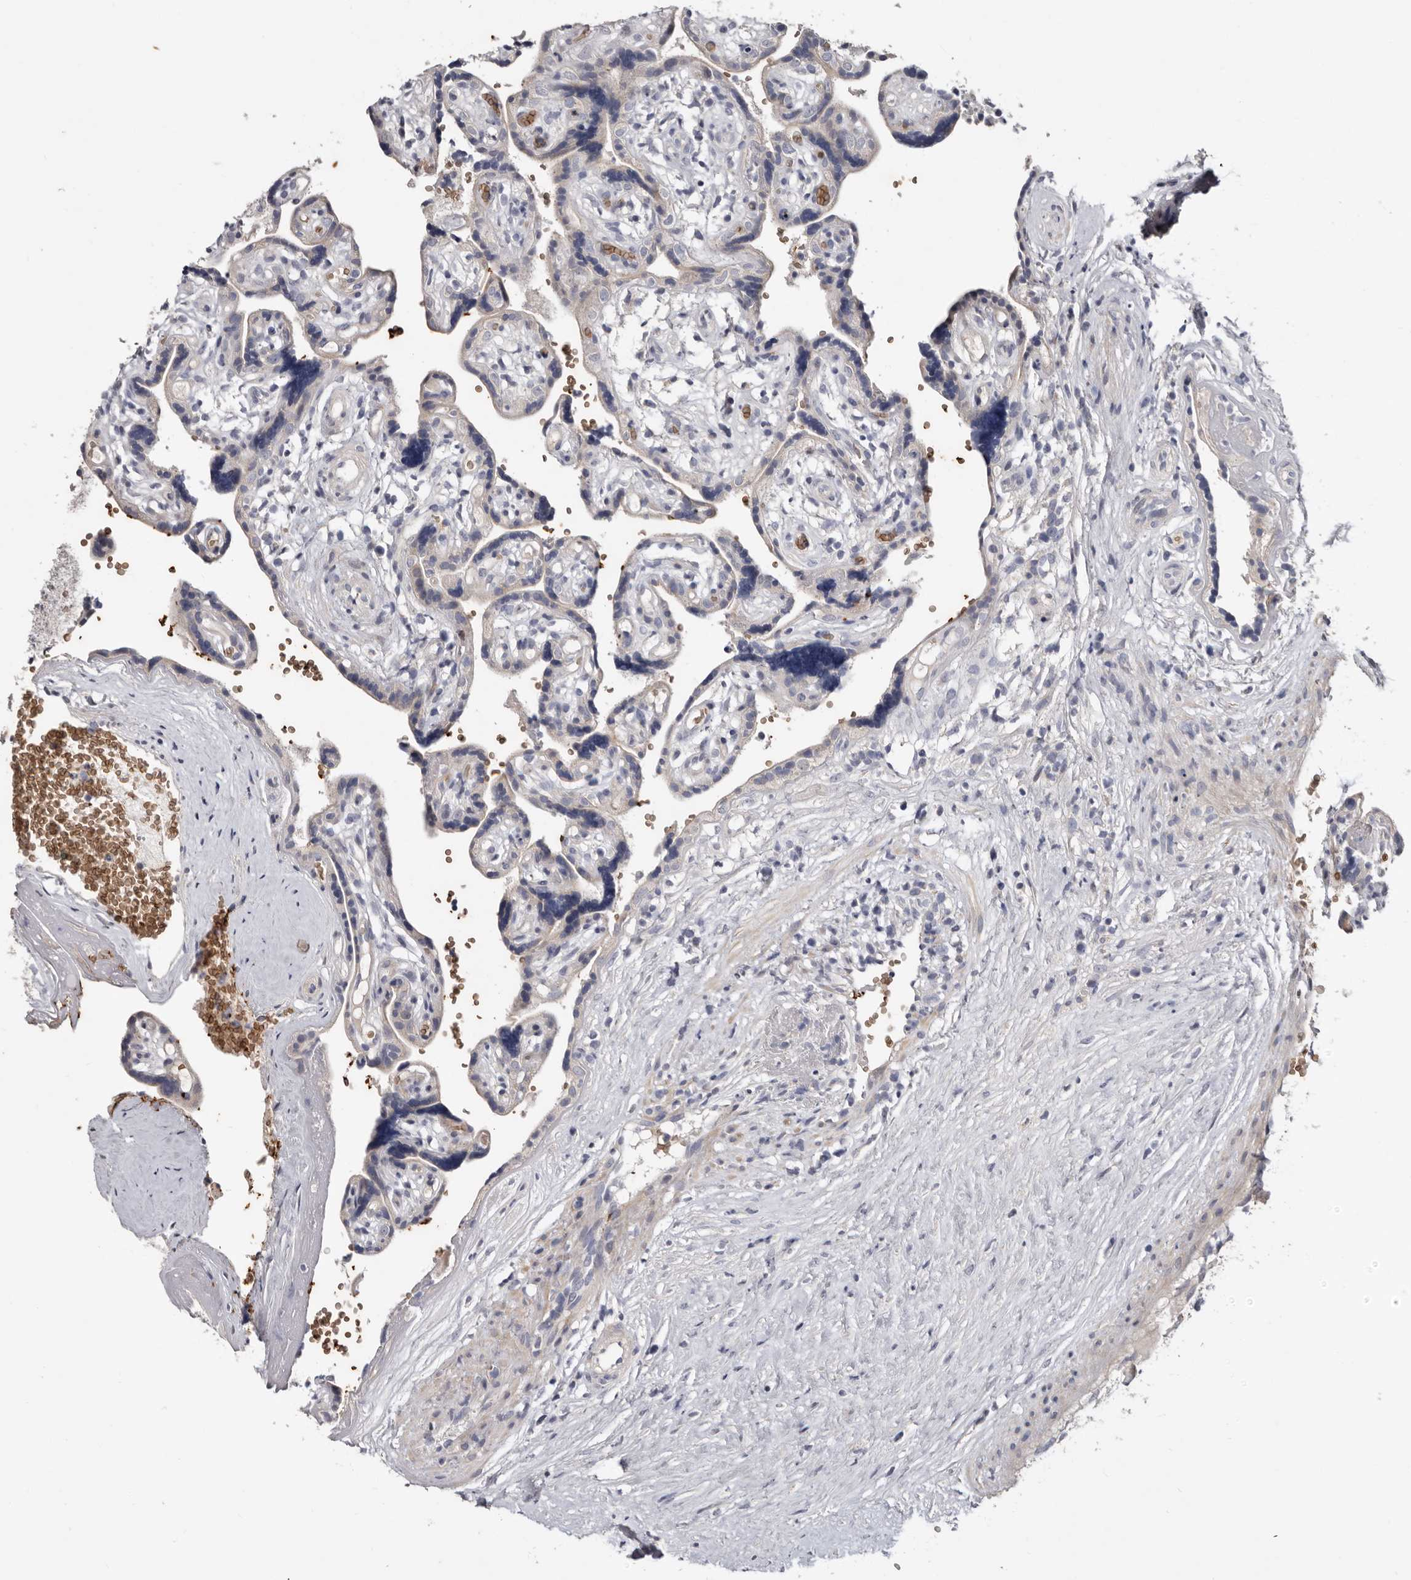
{"staining": {"intensity": "negative", "quantity": "none", "location": "none"}, "tissue": "placenta", "cell_type": "Decidual cells", "image_type": "normal", "snomed": [{"axis": "morphology", "description": "Normal tissue, NOS"}, {"axis": "topography", "description": "Placenta"}], "caption": "High power microscopy histopathology image of an IHC photomicrograph of unremarkable placenta, revealing no significant staining in decidual cells. (DAB (3,3'-diaminobenzidine) immunohistochemistry visualized using brightfield microscopy, high magnification).", "gene": "SPTA1", "patient": {"sex": "female", "age": 30}}